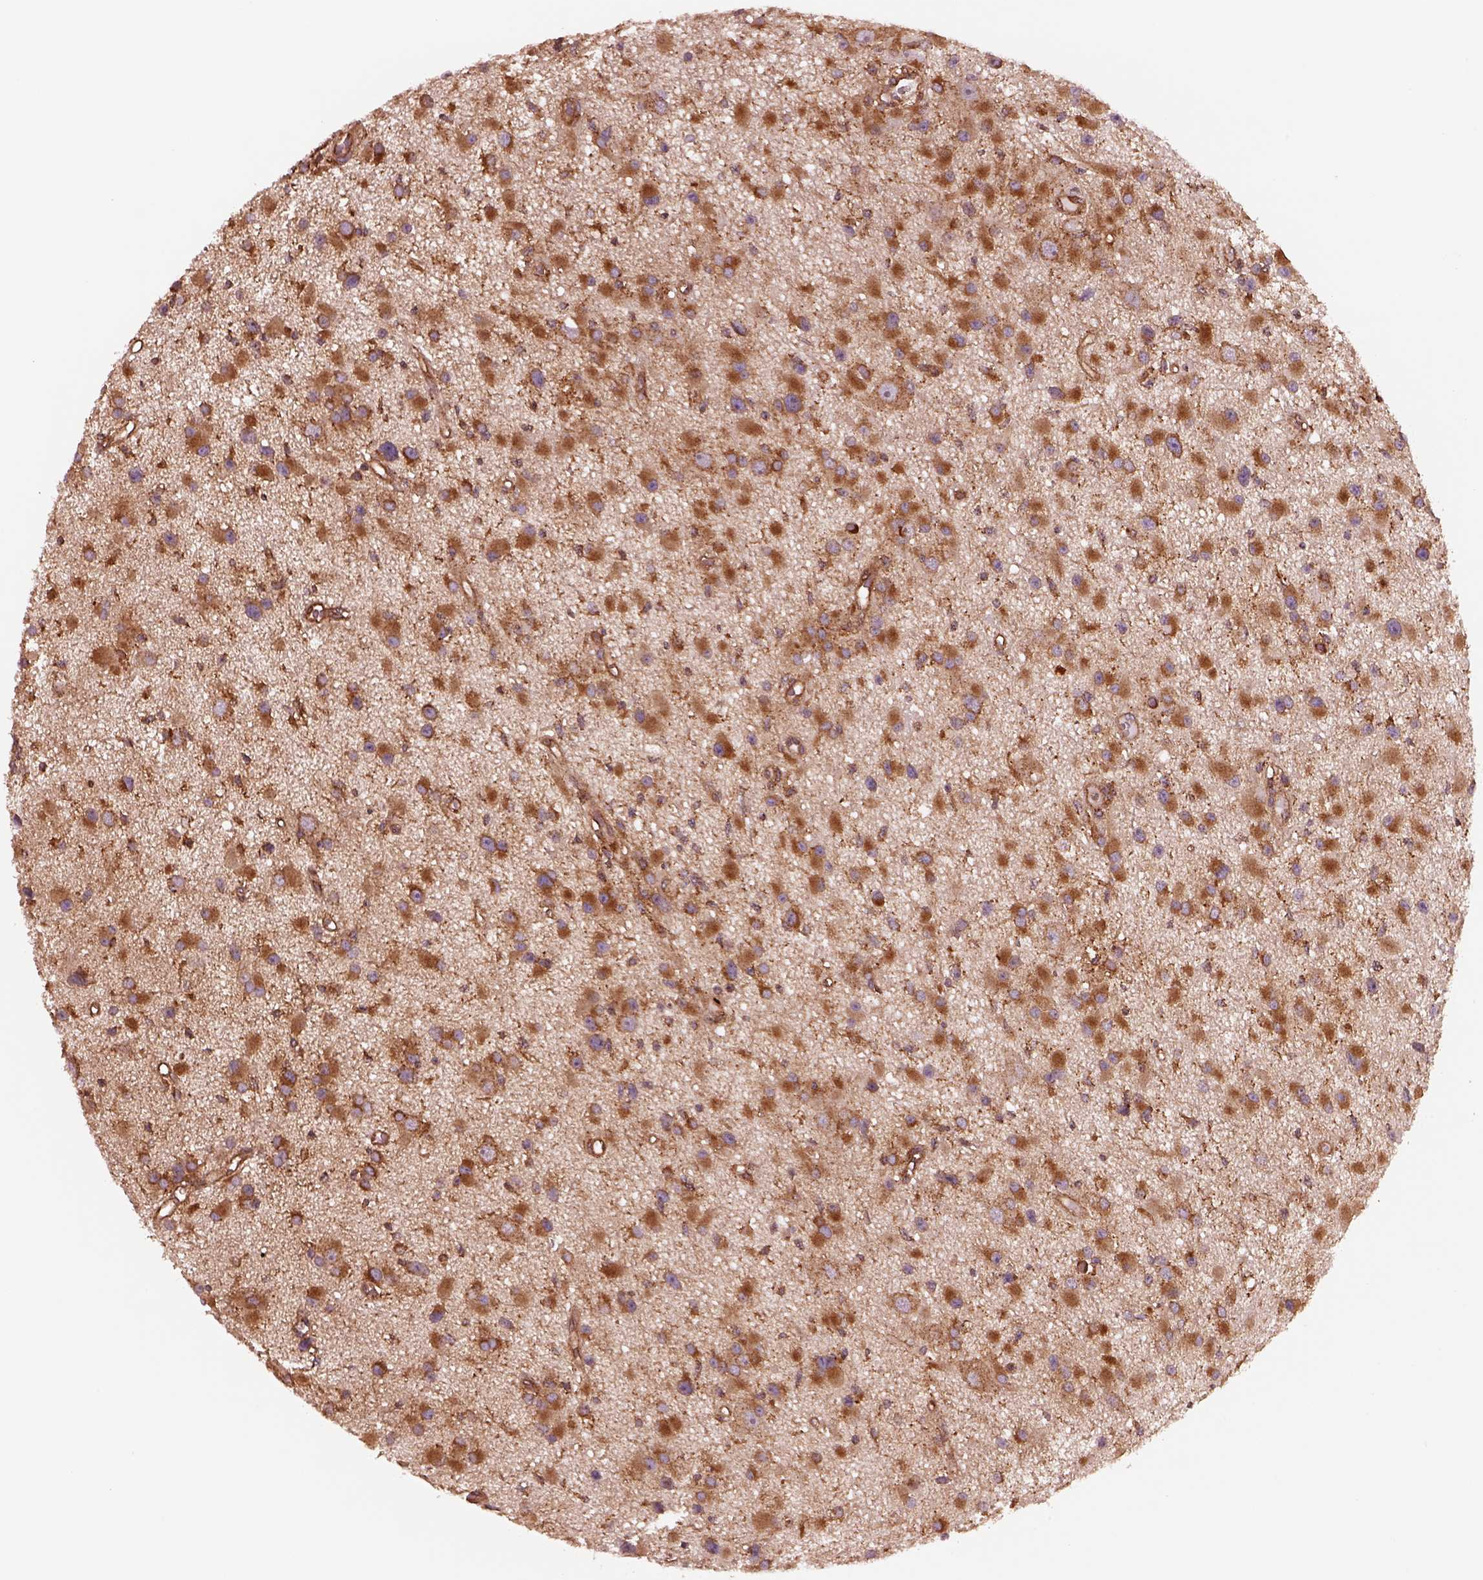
{"staining": {"intensity": "strong", "quantity": ">75%", "location": "cytoplasmic/membranous"}, "tissue": "glioma", "cell_type": "Tumor cells", "image_type": "cancer", "snomed": [{"axis": "morphology", "description": "Glioma, malignant, High grade"}, {"axis": "topography", "description": "Brain"}], "caption": "Malignant glioma (high-grade) tissue shows strong cytoplasmic/membranous positivity in approximately >75% of tumor cells", "gene": "WASHC2A", "patient": {"sex": "male", "age": 54}}